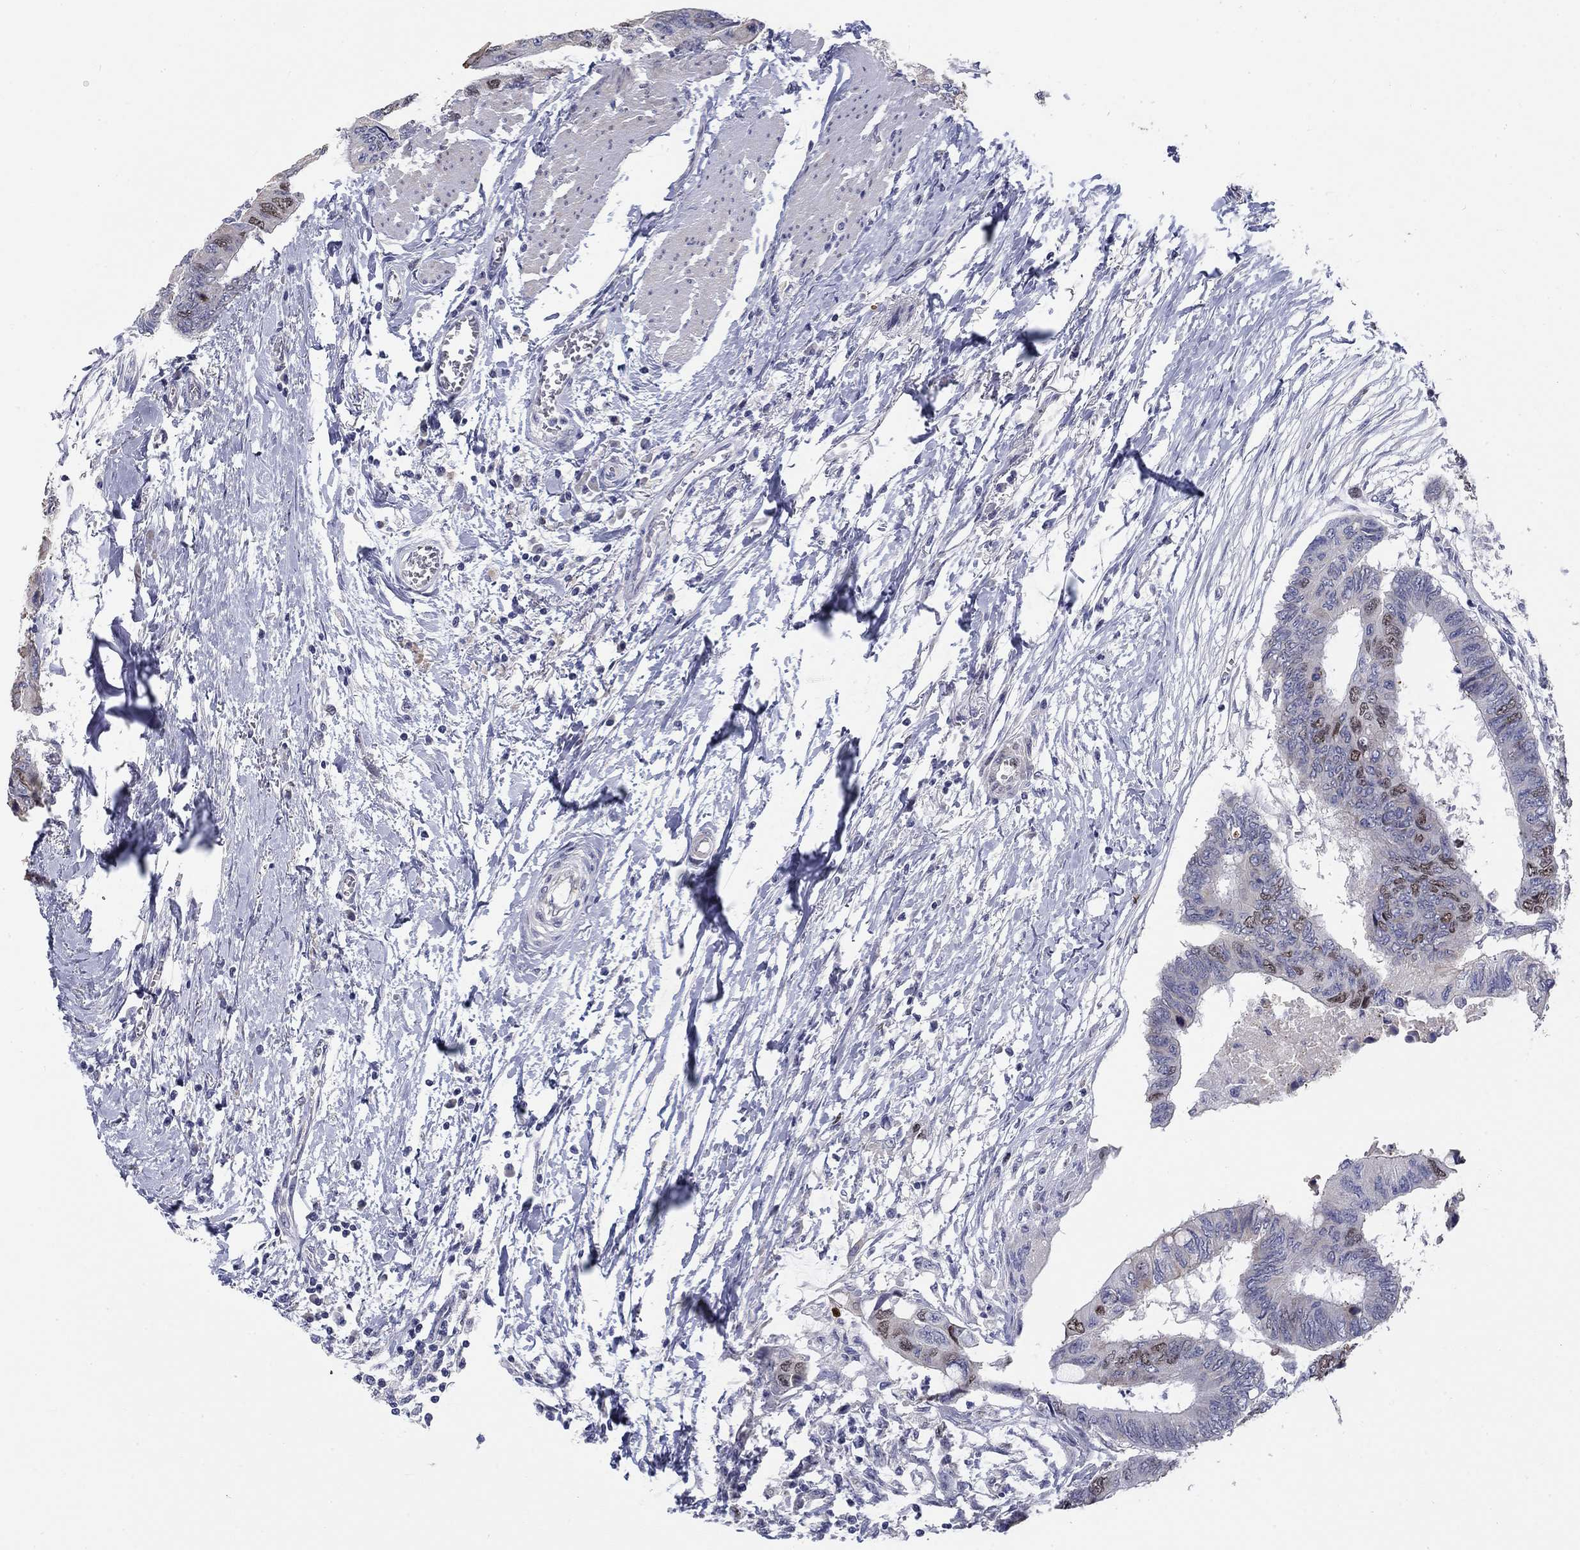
{"staining": {"intensity": "weak", "quantity": "25%-75%", "location": "nuclear"}, "tissue": "colorectal cancer", "cell_type": "Tumor cells", "image_type": "cancer", "snomed": [{"axis": "morphology", "description": "Normal tissue, NOS"}, {"axis": "morphology", "description": "Adenocarcinoma, NOS"}, {"axis": "topography", "description": "Rectum"}, {"axis": "topography", "description": "Peripheral nerve tissue"}], "caption": "Immunohistochemical staining of colorectal cancer displays weak nuclear protein expression in about 25%-75% of tumor cells.", "gene": "PRC1", "patient": {"sex": "male", "age": 92}}